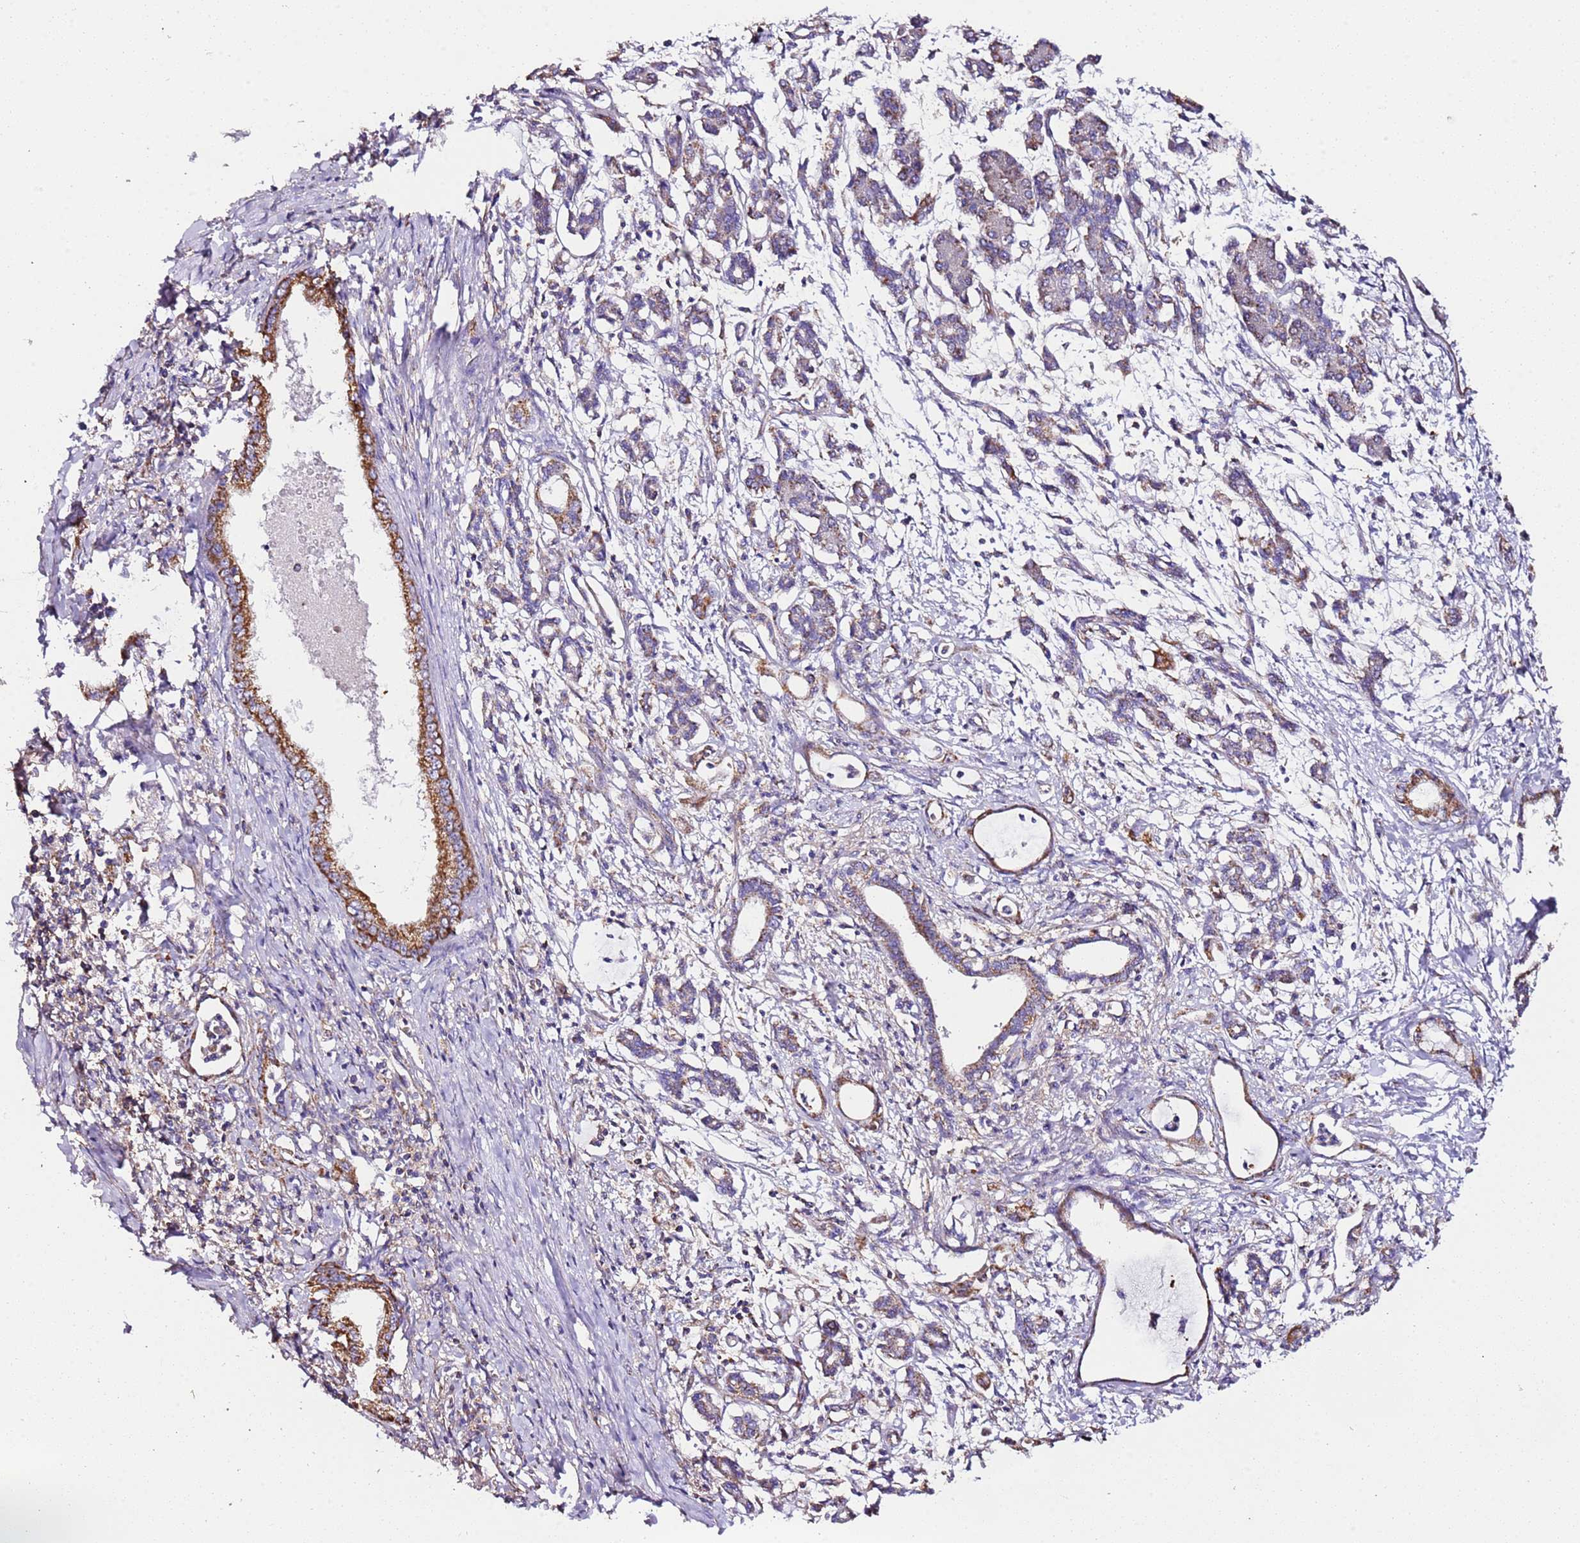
{"staining": {"intensity": "moderate", "quantity": "25%-75%", "location": "cytoplasmic/membranous"}, "tissue": "pancreatic cancer", "cell_type": "Tumor cells", "image_type": "cancer", "snomed": [{"axis": "morphology", "description": "Adenocarcinoma, NOS"}, {"axis": "topography", "description": "Pancreas"}], "caption": "Protein analysis of pancreatic cancer (adenocarcinoma) tissue shows moderate cytoplasmic/membranous positivity in approximately 25%-75% of tumor cells.", "gene": "RMND5A", "patient": {"sex": "female", "age": 55}}